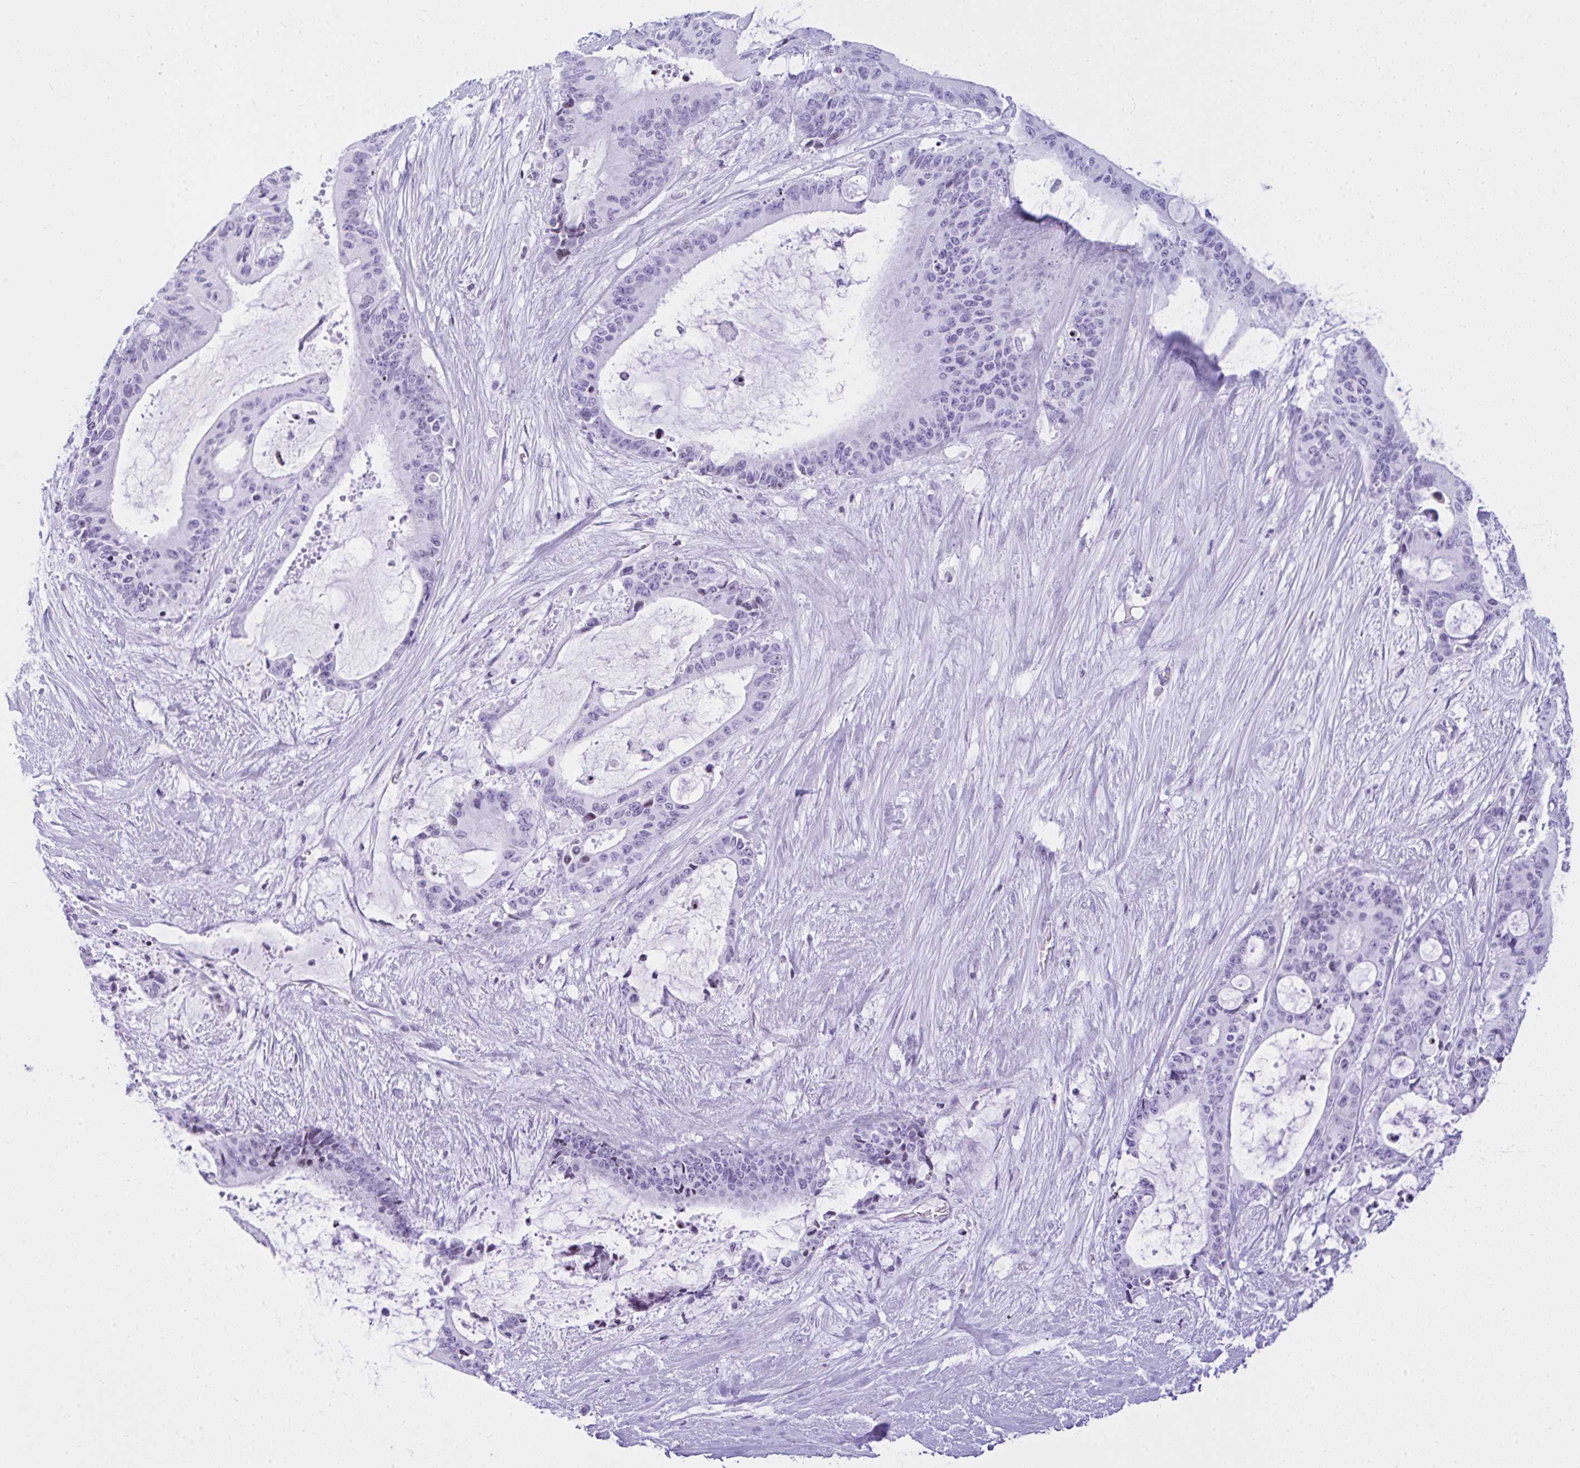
{"staining": {"intensity": "negative", "quantity": "none", "location": "none"}, "tissue": "liver cancer", "cell_type": "Tumor cells", "image_type": "cancer", "snomed": [{"axis": "morphology", "description": "Normal tissue, NOS"}, {"axis": "morphology", "description": "Cholangiocarcinoma"}, {"axis": "topography", "description": "Liver"}, {"axis": "topography", "description": "Peripheral nerve tissue"}], "caption": "Tumor cells show no significant positivity in cholangiocarcinoma (liver). The staining was performed using DAB to visualize the protein expression in brown, while the nuclei were stained in blue with hematoxylin (Magnification: 20x).", "gene": "KRT27", "patient": {"sex": "female", "age": 73}}